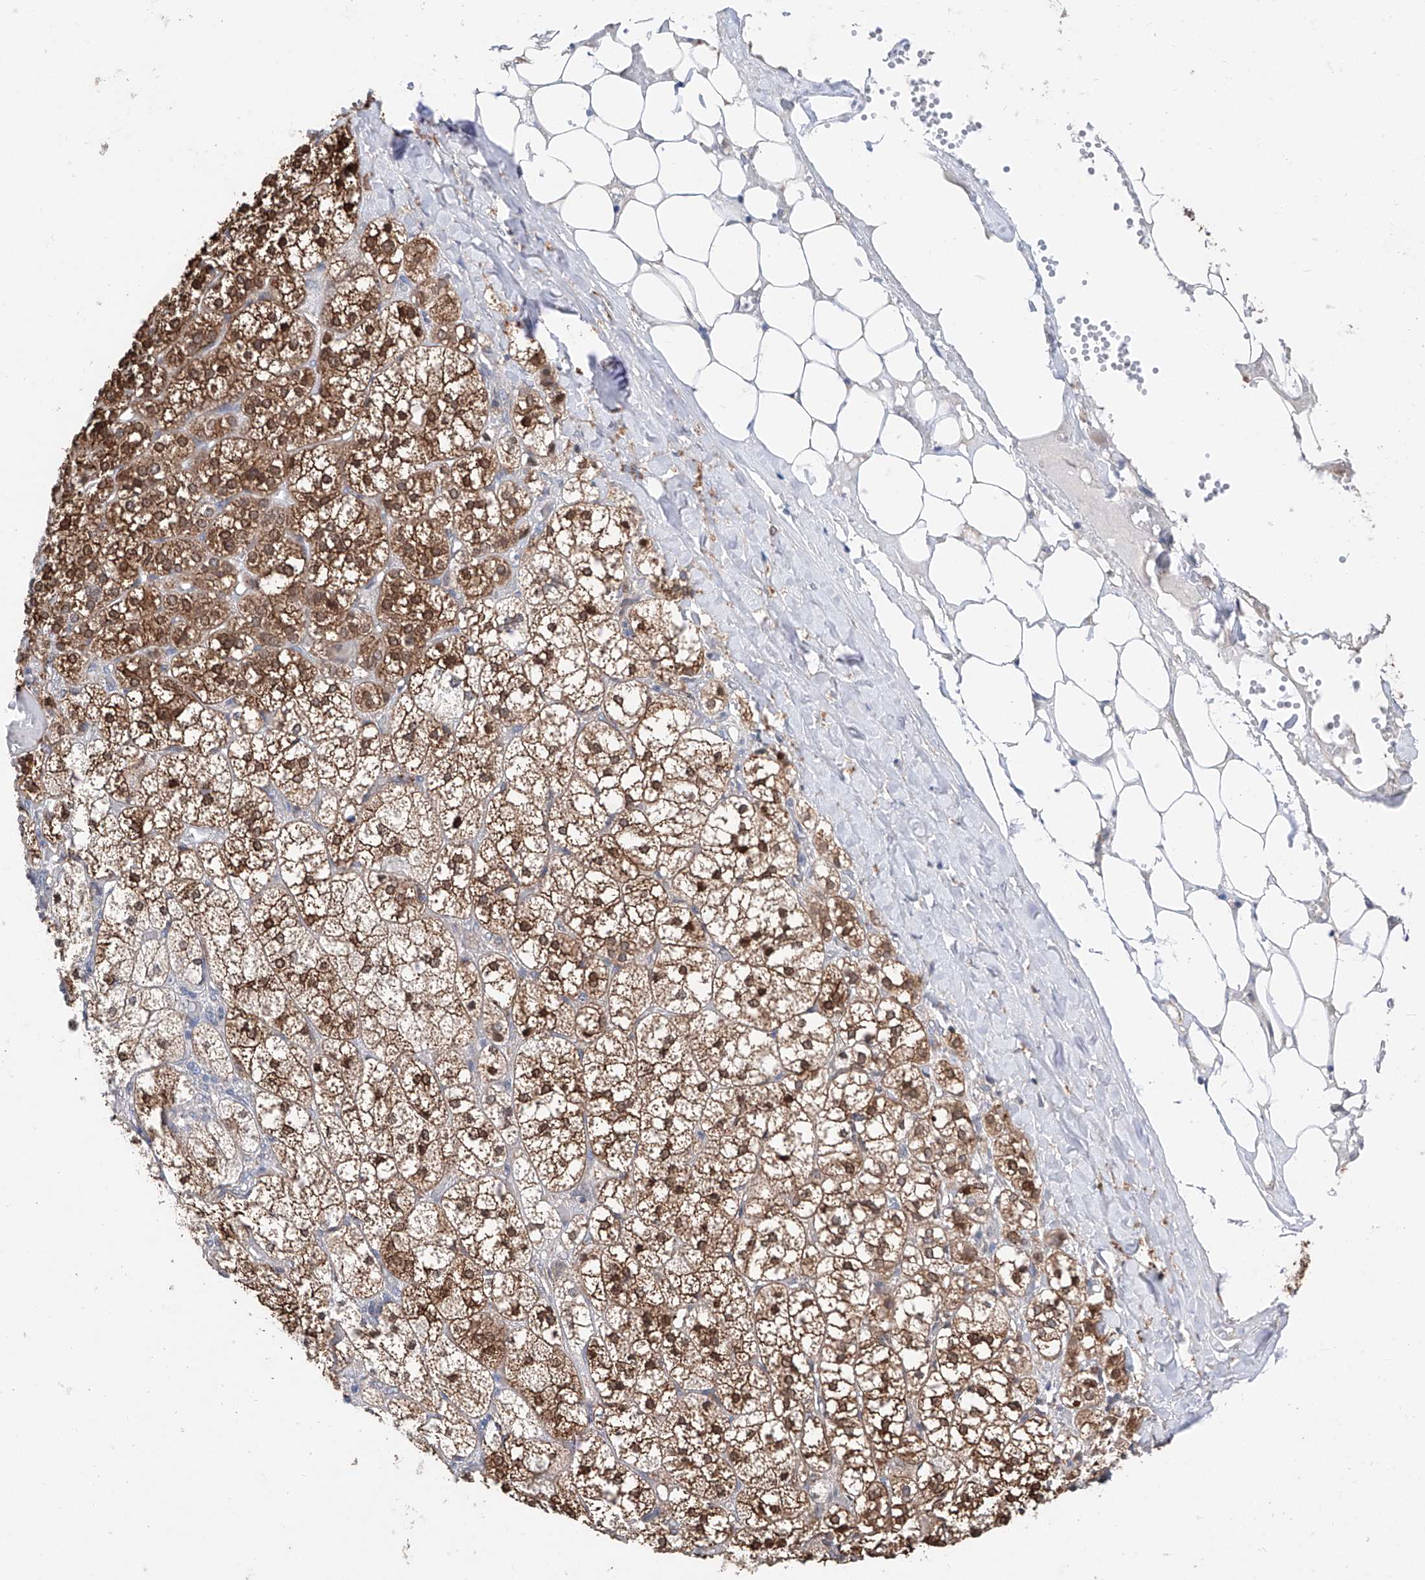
{"staining": {"intensity": "strong", "quantity": ">75%", "location": "cytoplasmic/membranous,nuclear"}, "tissue": "adrenal gland", "cell_type": "Glandular cells", "image_type": "normal", "snomed": [{"axis": "morphology", "description": "Normal tissue, NOS"}, {"axis": "topography", "description": "Adrenal gland"}], "caption": "A high-resolution histopathology image shows IHC staining of benign adrenal gland, which exhibits strong cytoplasmic/membranous,nuclear positivity in approximately >75% of glandular cells. The staining is performed using DAB brown chromogen to label protein expression. The nuclei are counter-stained blue using hematoxylin.", "gene": "FUCA2", "patient": {"sex": "female", "age": 61}}